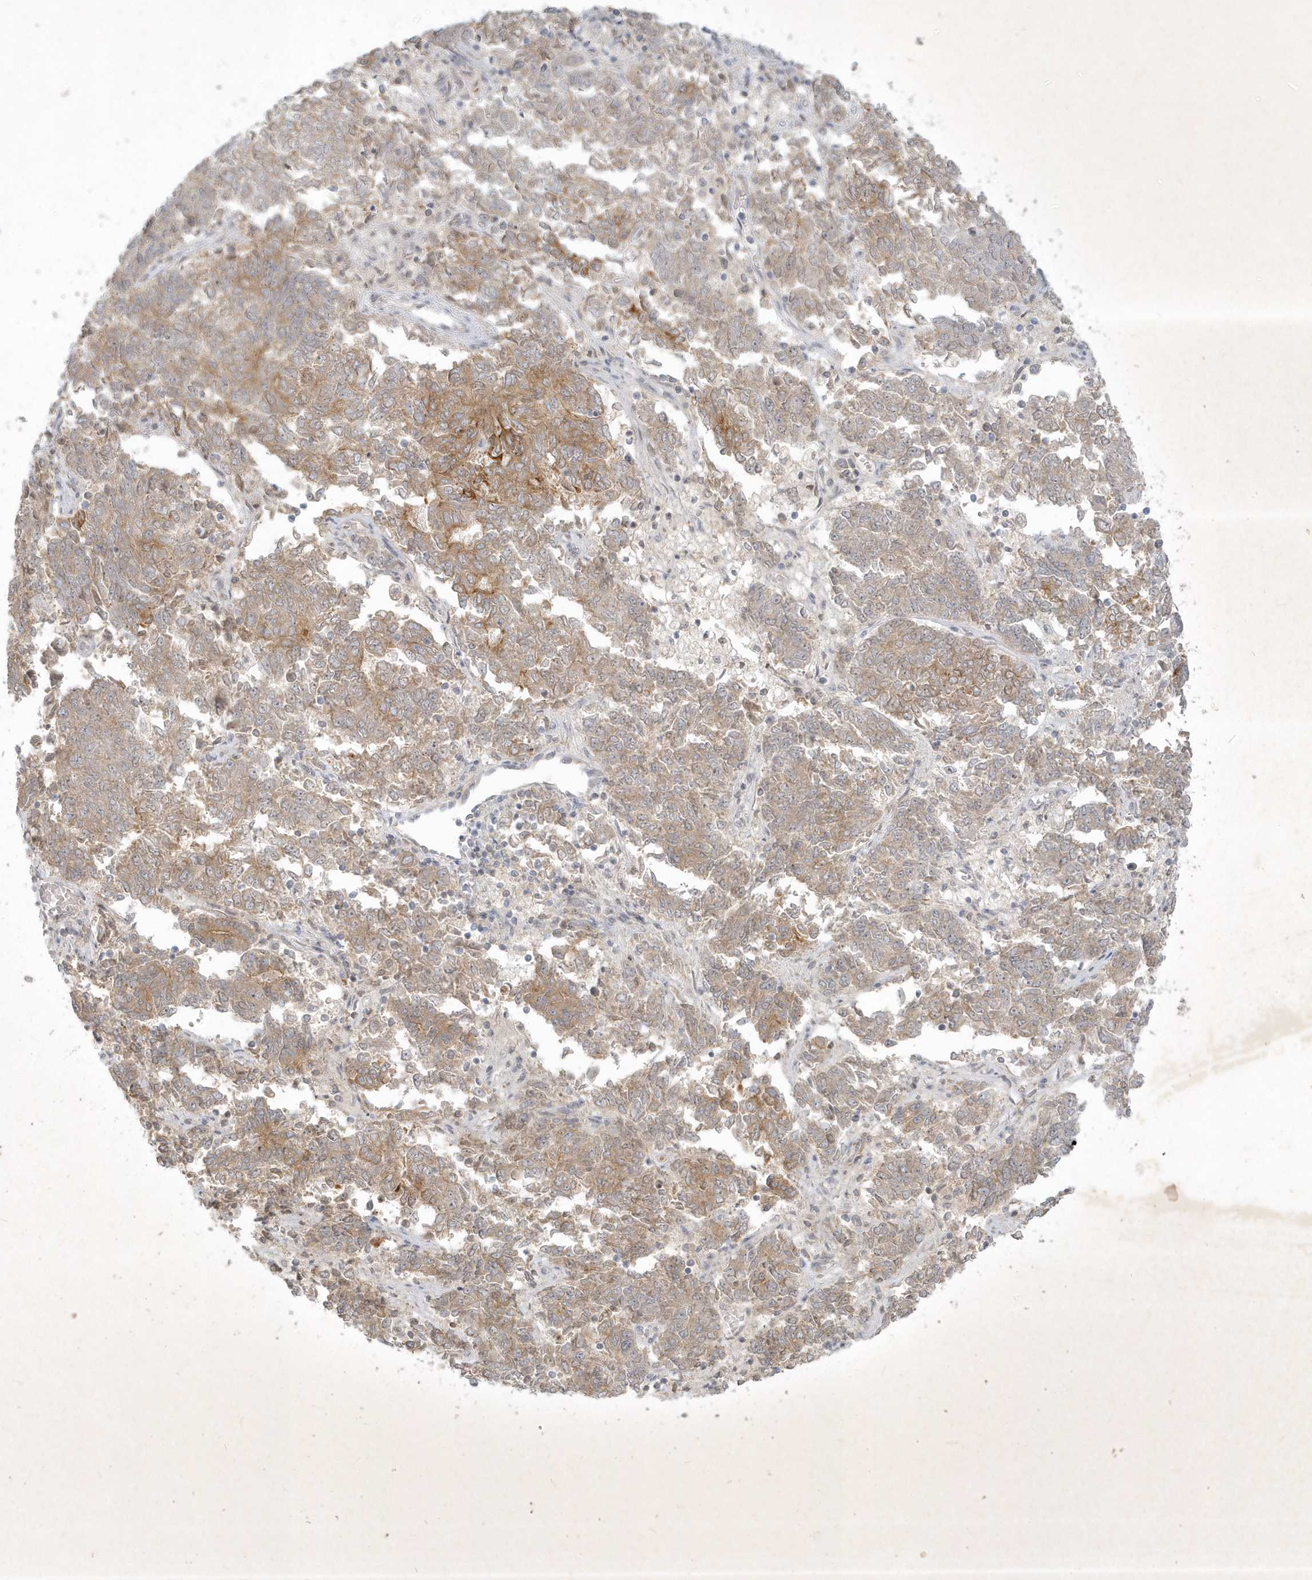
{"staining": {"intensity": "moderate", "quantity": ">75%", "location": "cytoplasmic/membranous"}, "tissue": "endometrial cancer", "cell_type": "Tumor cells", "image_type": "cancer", "snomed": [{"axis": "morphology", "description": "Adenocarcinoma, NOS"}, {"axis": "topography", "description": "Endometrium"}], "caption": "IHC micrograph of endometrial adenocarcinoma stained for a protein (brown), which shows medium levels of moderate cytoplasmic/membranous staining in approximately >75% of tumor cells.", "gene": "BOD1", "patient": {"sex": "female", "age": 80}}